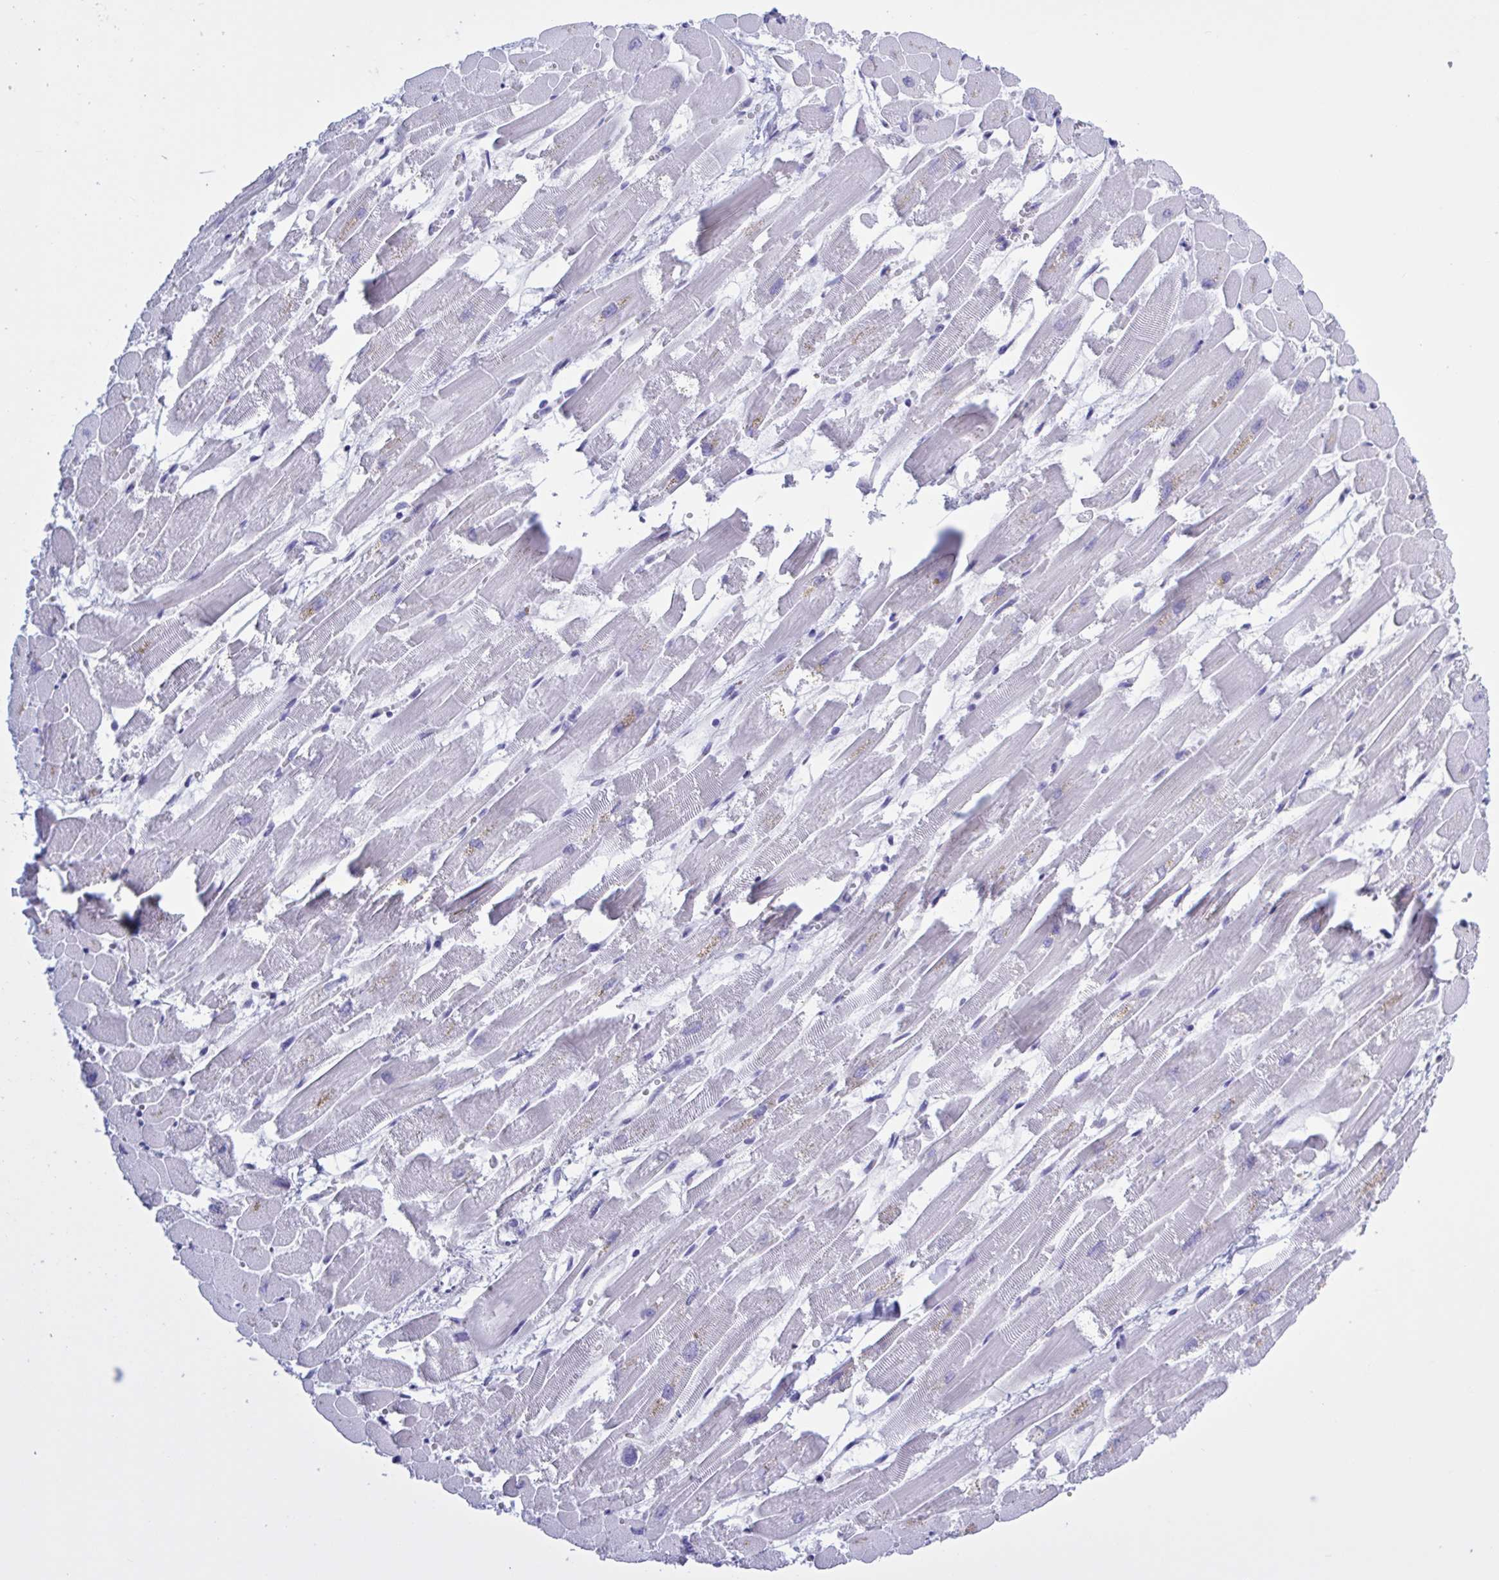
{"staining": {"intensity": "negative", "quantity": "none", "location": "none"}, "tissue": "heart muscle", "cell_type": "Cardiomyocytes", "image_type": "normal", "snomed": [{"axis": "morphology", "description": "Normal tissue, NOS"}, {"axis": "topography", "description": "Heart"}], "caption": "Cardiomyocytes show no significant positivity in normal heart muscle.", "gene": "USP35", "patient": {"sex": "female", "age": 52}}